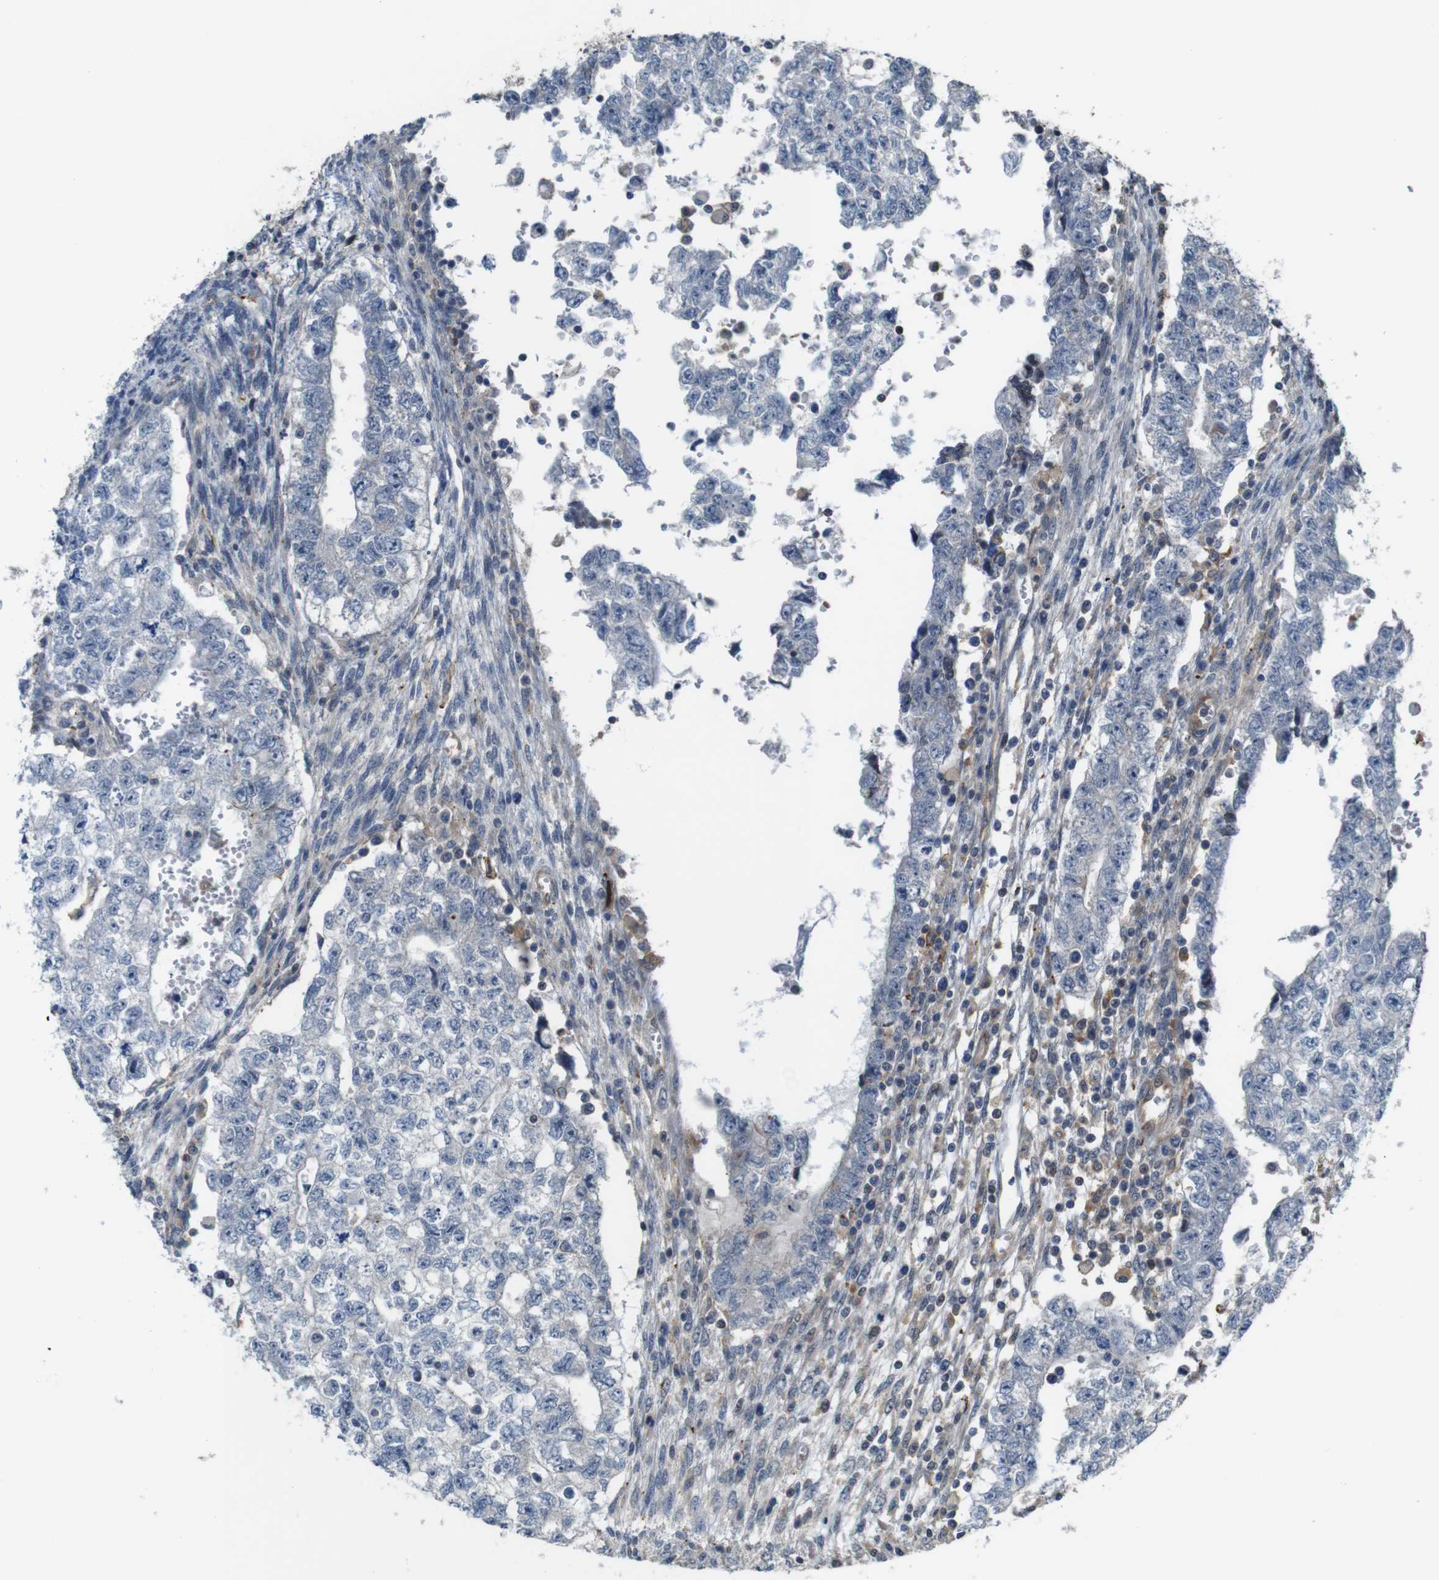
{"staining": {"intensity": "negative", "quantity": "none", "location": "none"}, "tissue": "testis cancer", "cell_type": "Tumor cells", "image_type": "cancer", "snomed": [{"axis": "morphology", "description": "Seminoma, NOS"}, {"axis": "morphology", "description": "Carcinoma, Embryonal, NOS"}, {"axis": "topography", "description": "Testis"}], "caption": "There is no significant positivity in tumor cells of embryonal carcinoma (testis).", "gene": "PCOLCE2", "patient": {"sex": "male", "age": 38}}